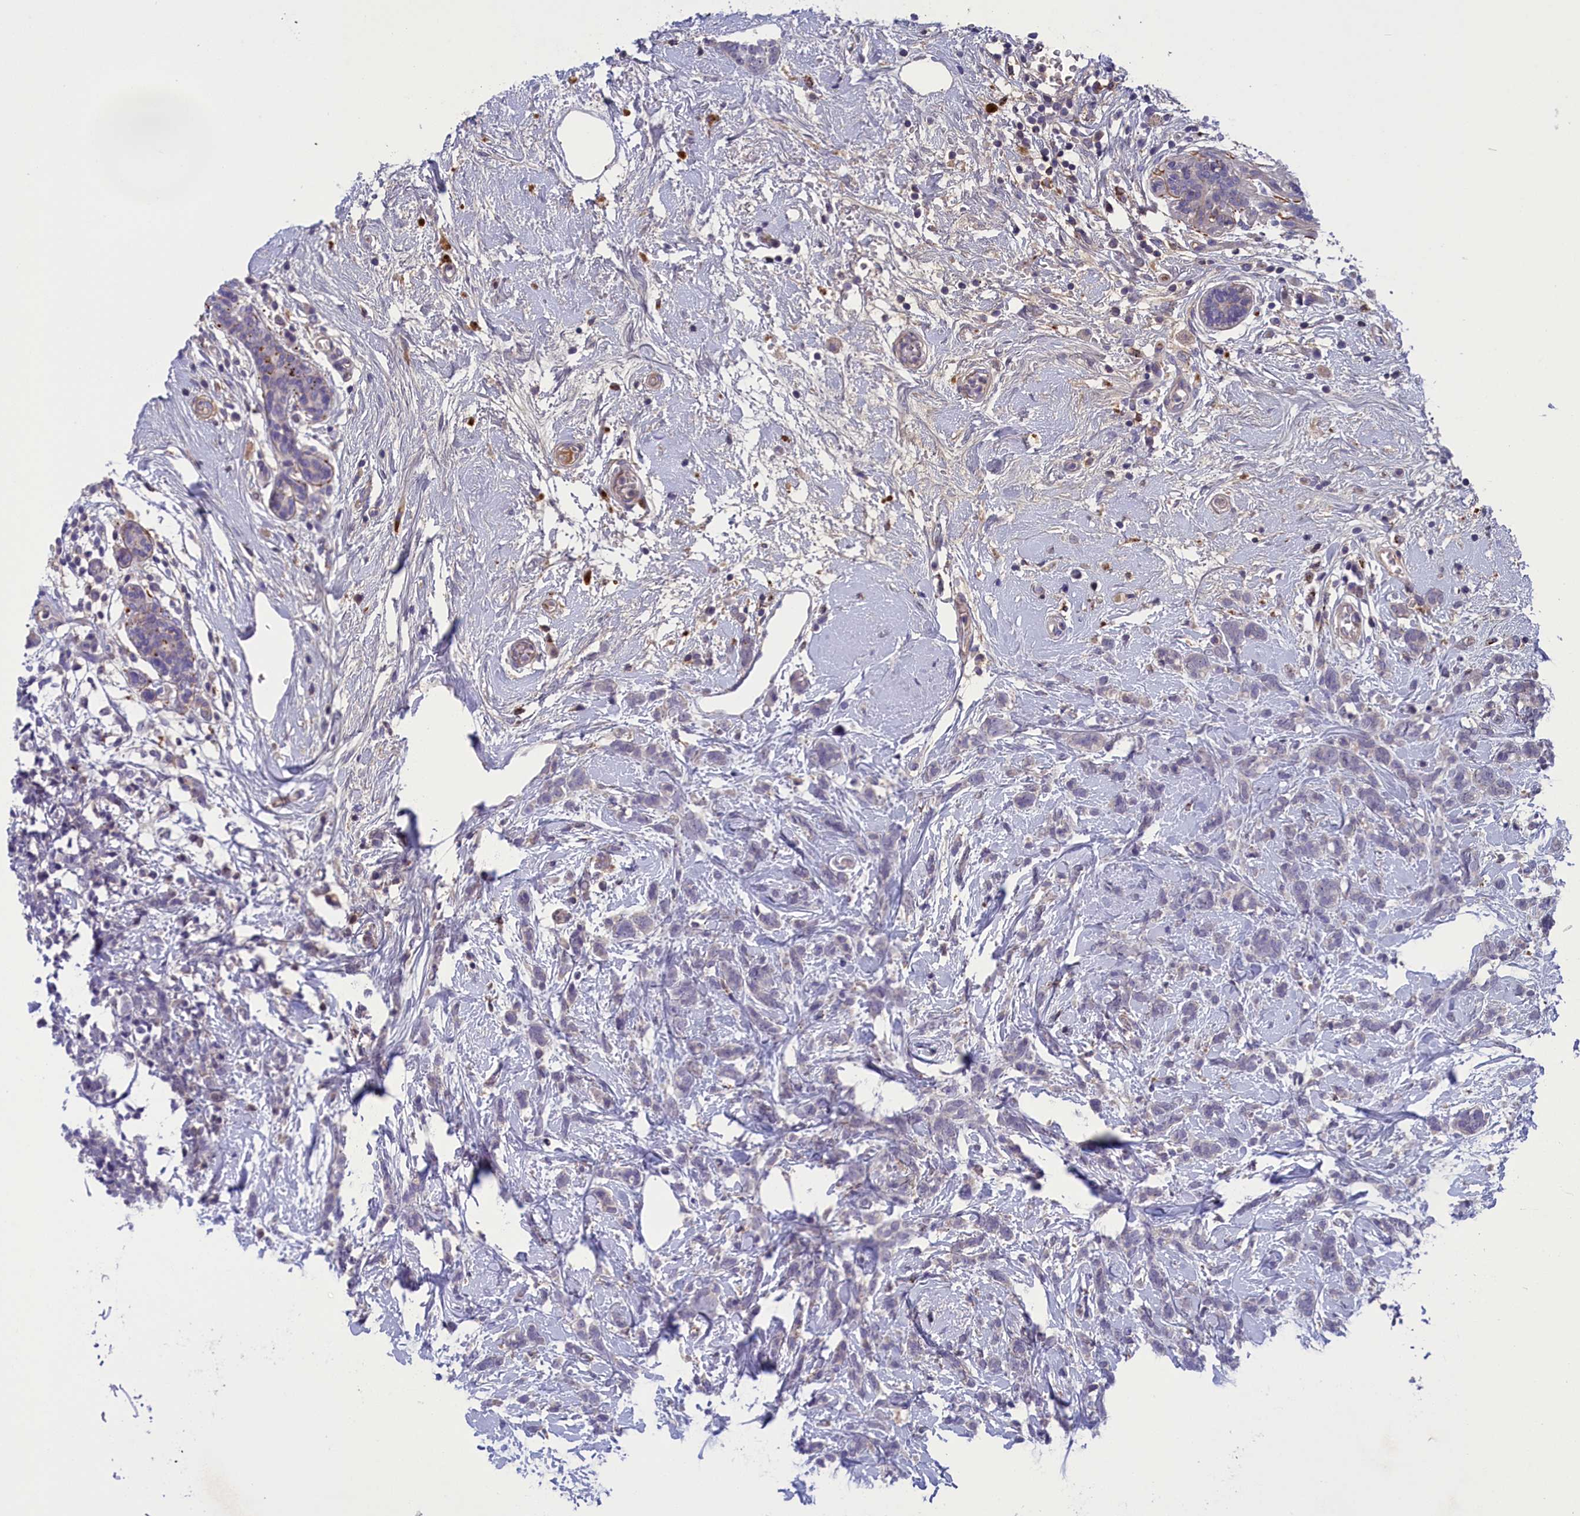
{"staining": {"intensity": "negative", "quantity": "none", "location": "none"}, "tissue": "breast cancer", "cell_type": "Tumor cells", "image_type": "cancer", "snomed": [{"axis": "morphology", "description": "Lobular carcinoma"}, {"axis": "topography", "description": "Breast"}], "caption": "IHC image of neoplastic tissue: breast lobular carcinoma stained with DAB (3,3'-diaminobenzidine) demonstrates no significant protein staining in tumor cells.", "gene": "STYX", "patient": {"sex": "female", "age": 58}}